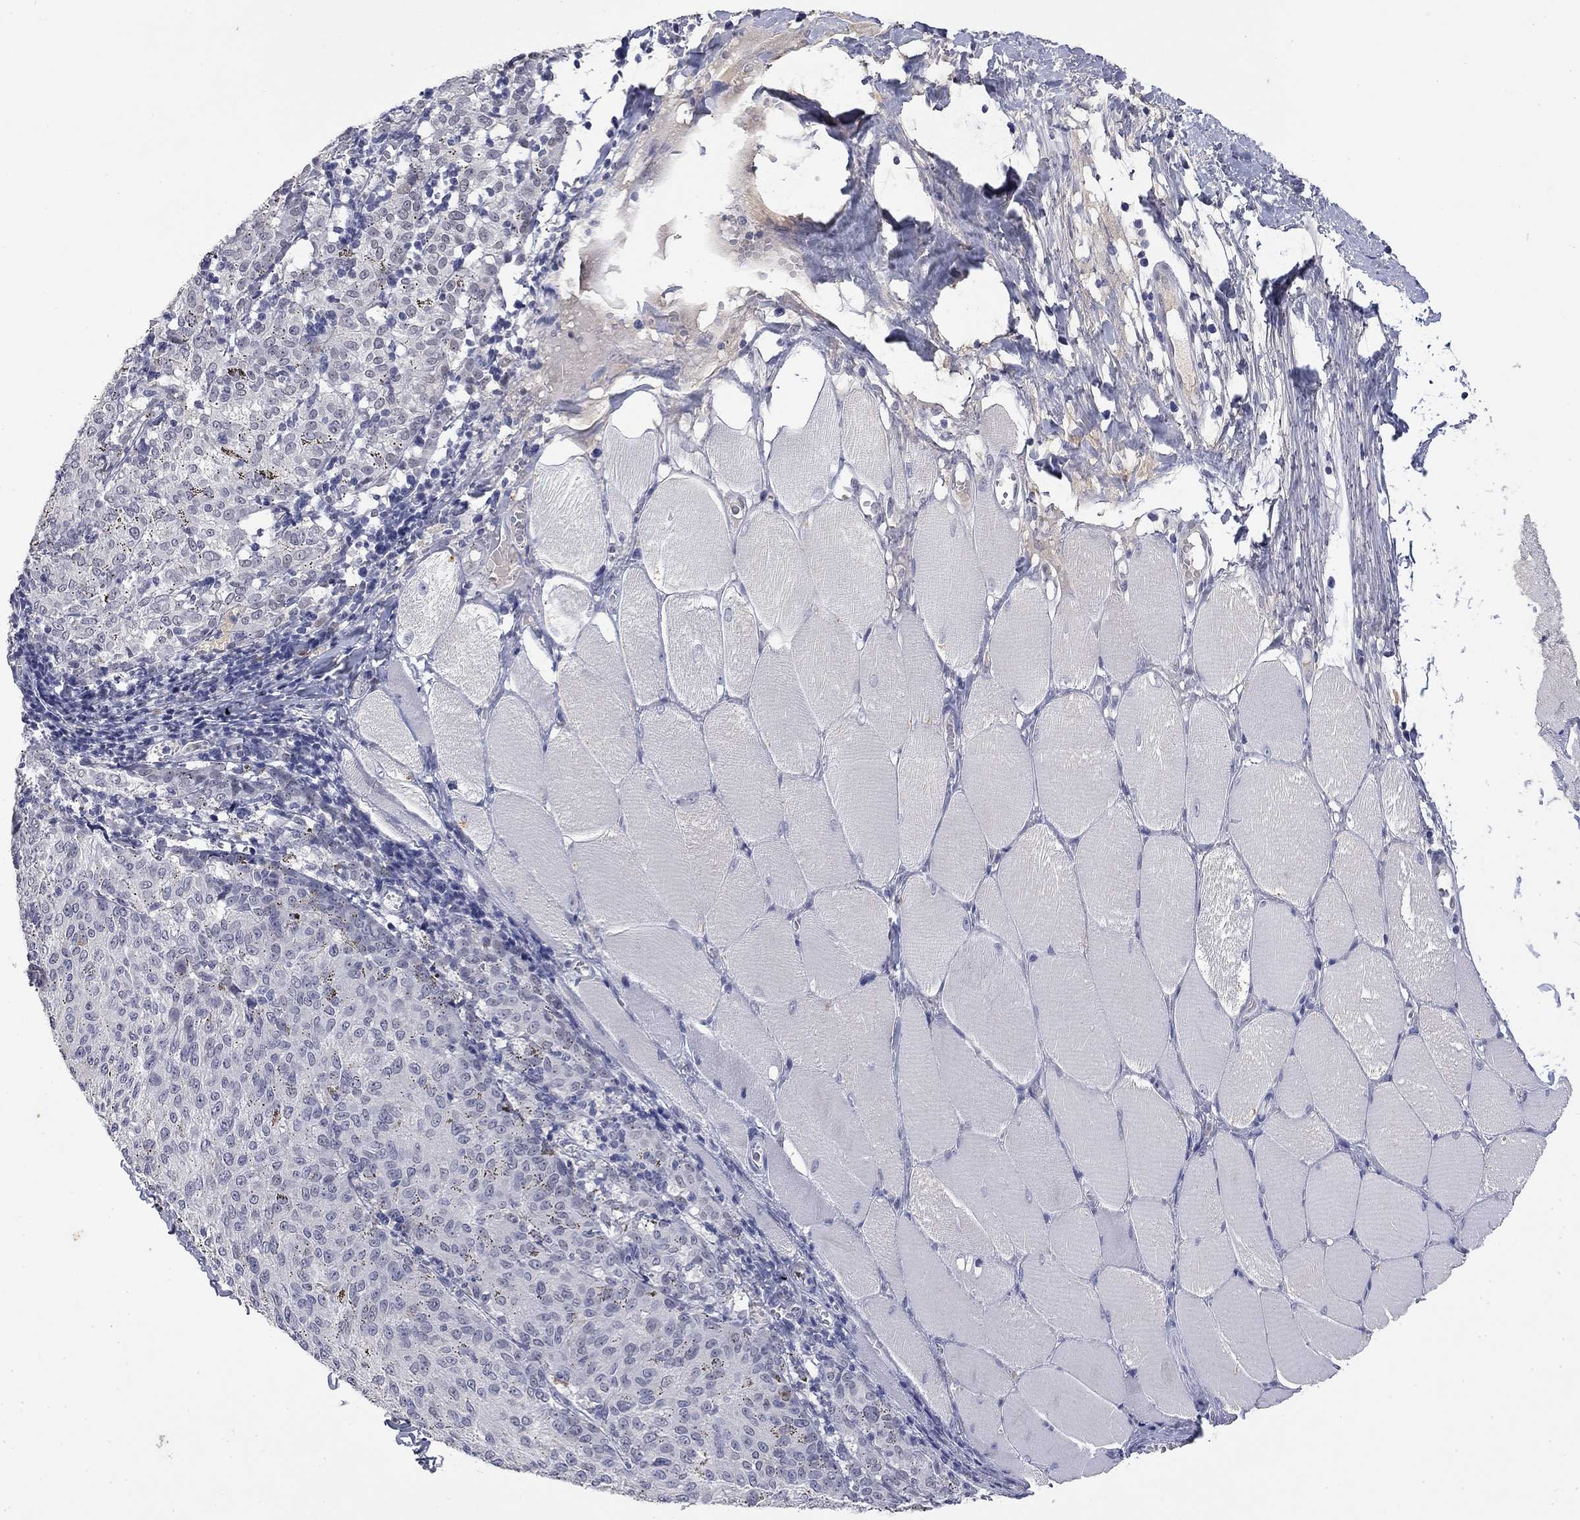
{"staining": {"intensity": "negative", "quantity": "none", "location": "none"}, "tissue": "melanoma", "cell_type": "Tumor cells", "image_type": "cancer", "snomed": [{"axis": "morphology", "description": "Malignant melanoma, NOS"}, {"axis": "topography", "description": "Skin"}], "caption": "A high-resolution micrograph shows immunohistochemistry staining of melanoma, which displays no significant expression in tumor cells. (Immunohistochemistry, brightfield microscopy, high magnification).", "gene": "SLC51A", "patient": {"sex": "female", "age": 72}}